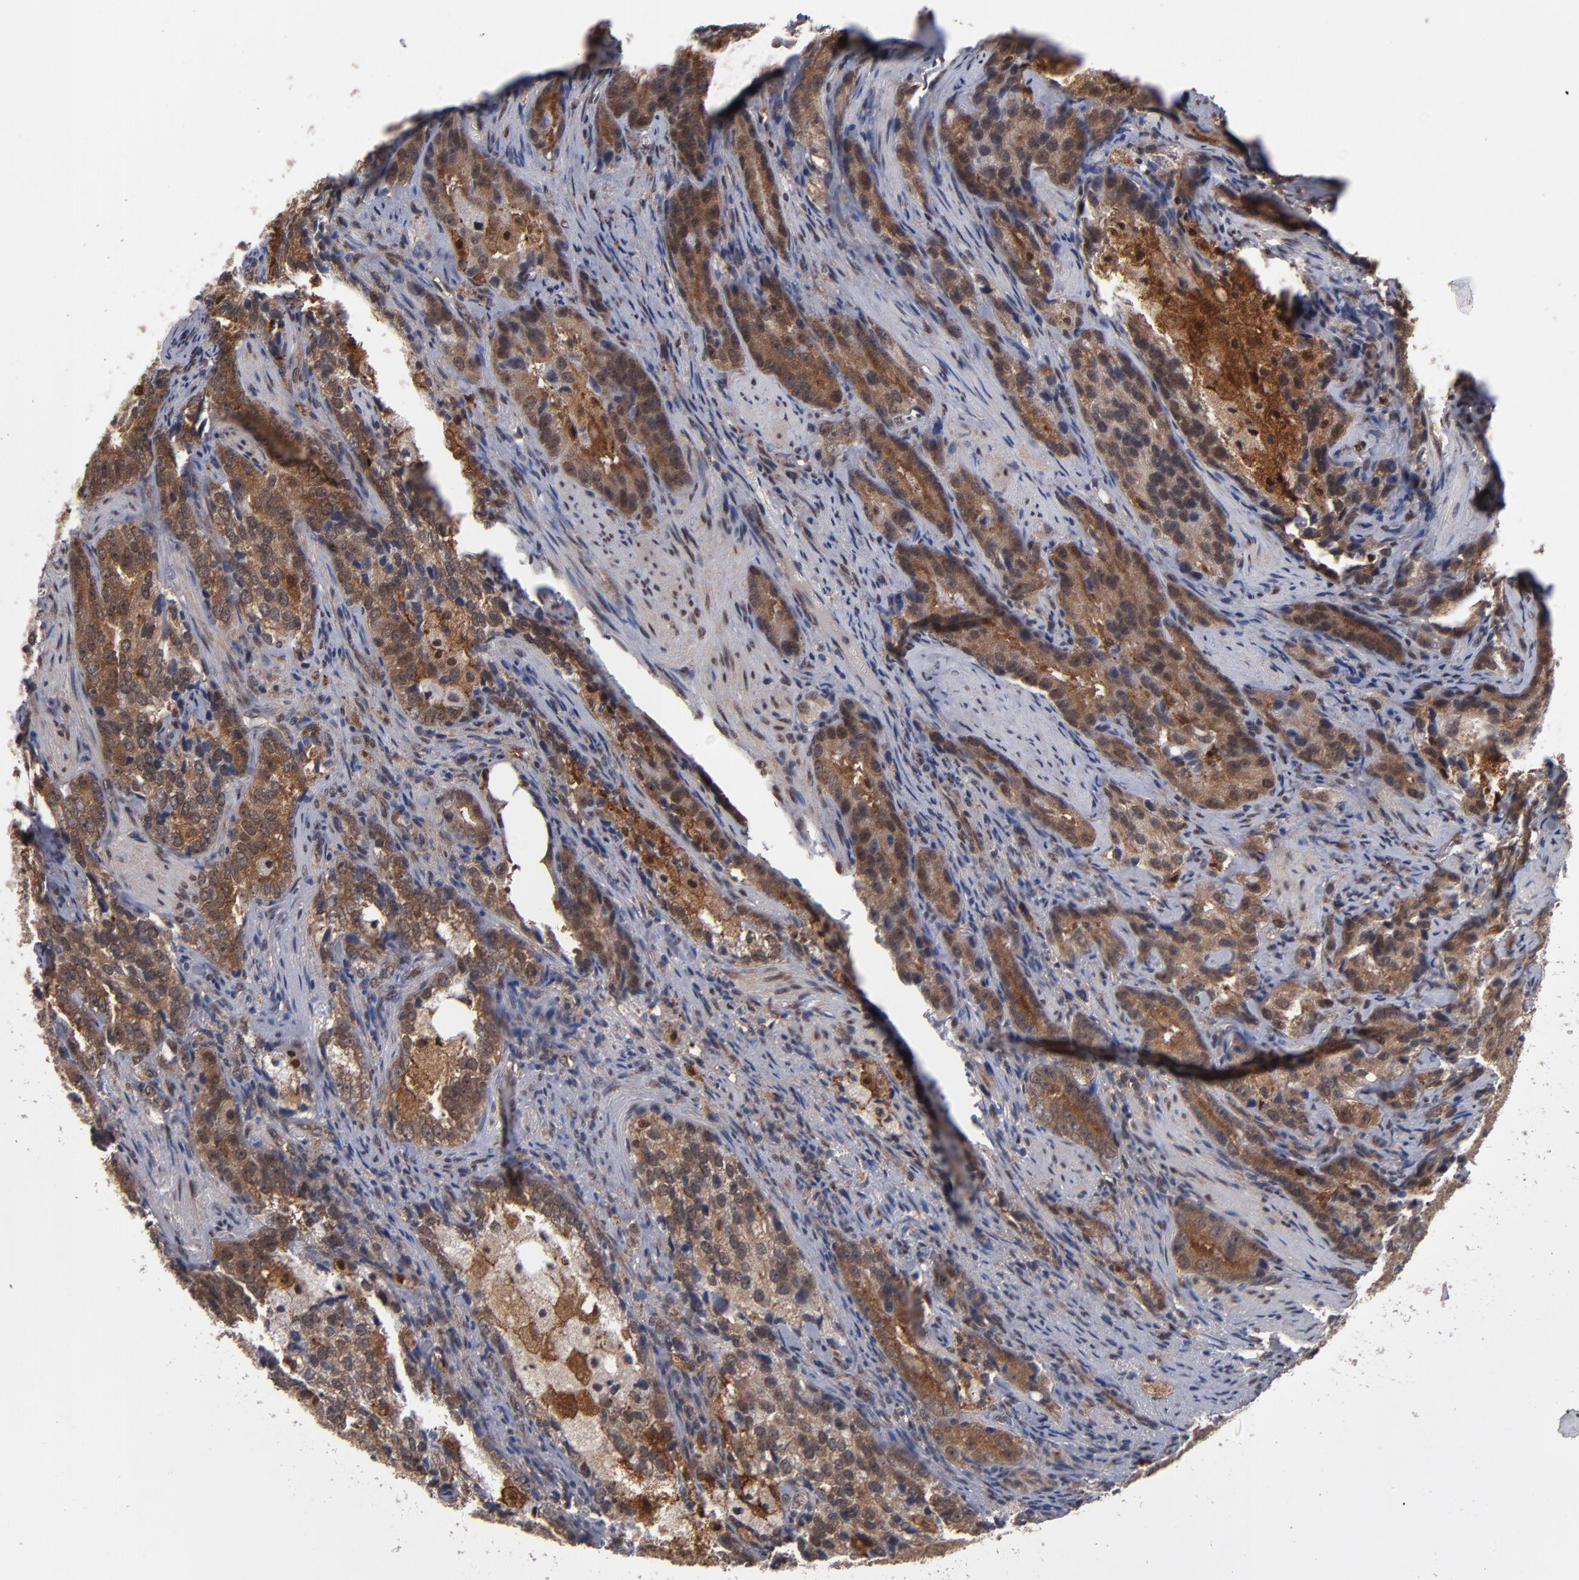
{"staining": {"intensity": "moderate", "quantity": ">75%", "location": "cytoplasmic/membranous,nuclear"}, "tissue": "prostate cancer", "cell_type": "Tumor cells", "image_type": "cancer", "snomed": [{"axis": "morphology", "description": "Adenocarcinoma, High grade"}, {"axis": "topography", "description": "Prostate"}], "caption": "Protein expression analysis of human prostate cancer reveals moderate cytoplasmic/membranous and nuclear positivity in about >75% of tumor cells. (DAB IHC, brown staining for protein, blue staining for nuclei).", "gene": "HUWE1", "patient": {"sex": "male", "age": 63}}